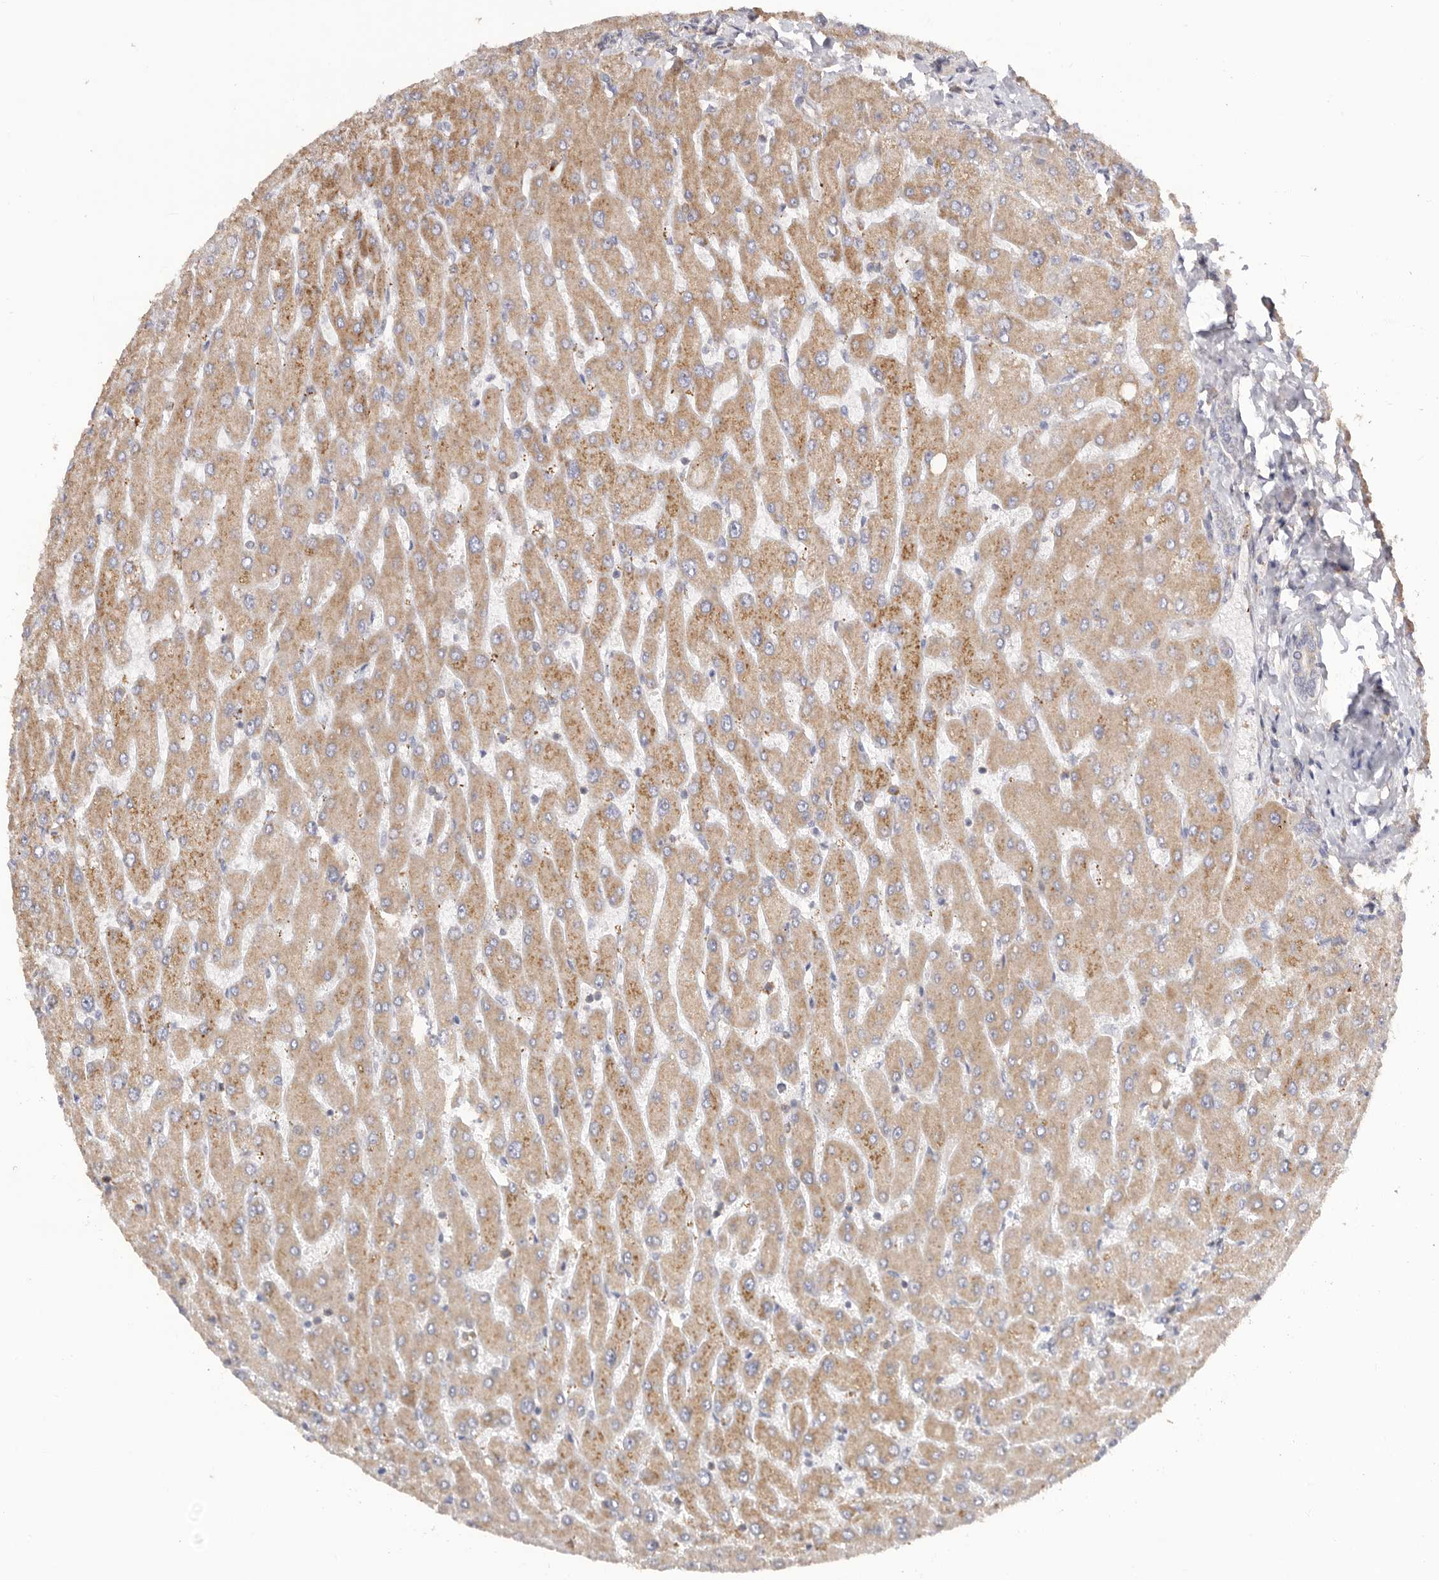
{"staining": {"intensity": "weak", "quantity": "25%-75%", "location": "cytoplasmic/membranous"}, "tissue": "liver", "cell_type": "Cholangiocytes", "image_type": "normal", "snomed": [{"axis": "morphology", "description": "Normal tissue, NOS"}, {"axis": "topography", "description": "Liver"}], "caption": "Protein staining of benign liver reveals weak cytoplasmic/membranous positivity in about 25%-75% of cholangiocytes.", "gene": "SERBP1", "patient": {"sex": "male", "age": 55}}